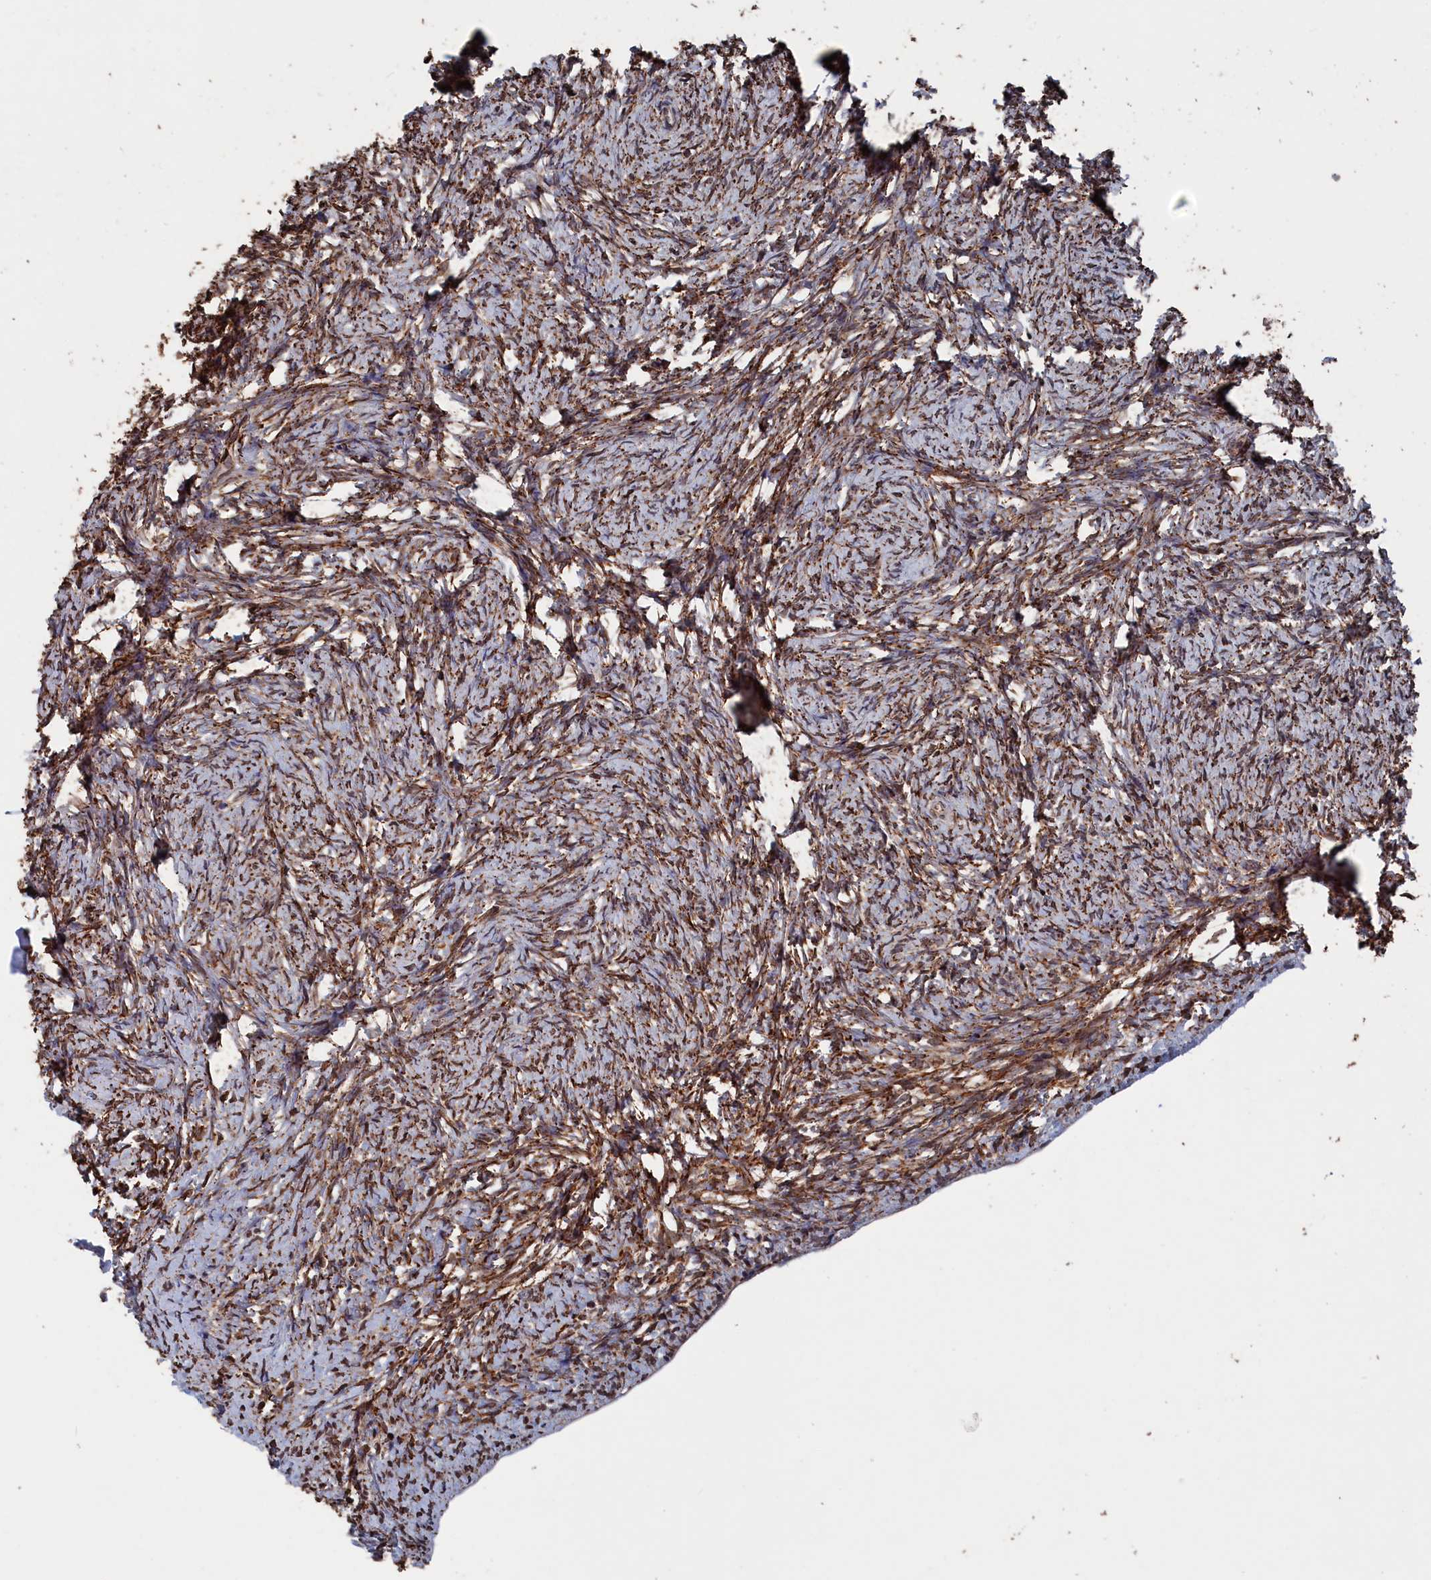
{"staining": {"intensity": "moderate", "quantity": ">75%", "location": "cytoplasmic/membranous"}, "tissue": "ovary", "cell_type": "Ovarian stroma cells", "image_type": "normal", "snomed": [{"axis": "morphology", "description": "Normal tissue, NOS"}, {"axis": "topography", "description": "Ovary"}], "caption": "High-magnification brightfield microscopy of unremarkable ovary stained with DAB (3,3'-diaminobenzidine) (brown) and counterstained with hematoxylin (blue). ovarian stroma cells exhibit moderate cytoplasmic/membranous expression is appreciated in approximately>75% of cells.", "gene": "PDE12", "patient": {"sex": "female", "age": 34}}